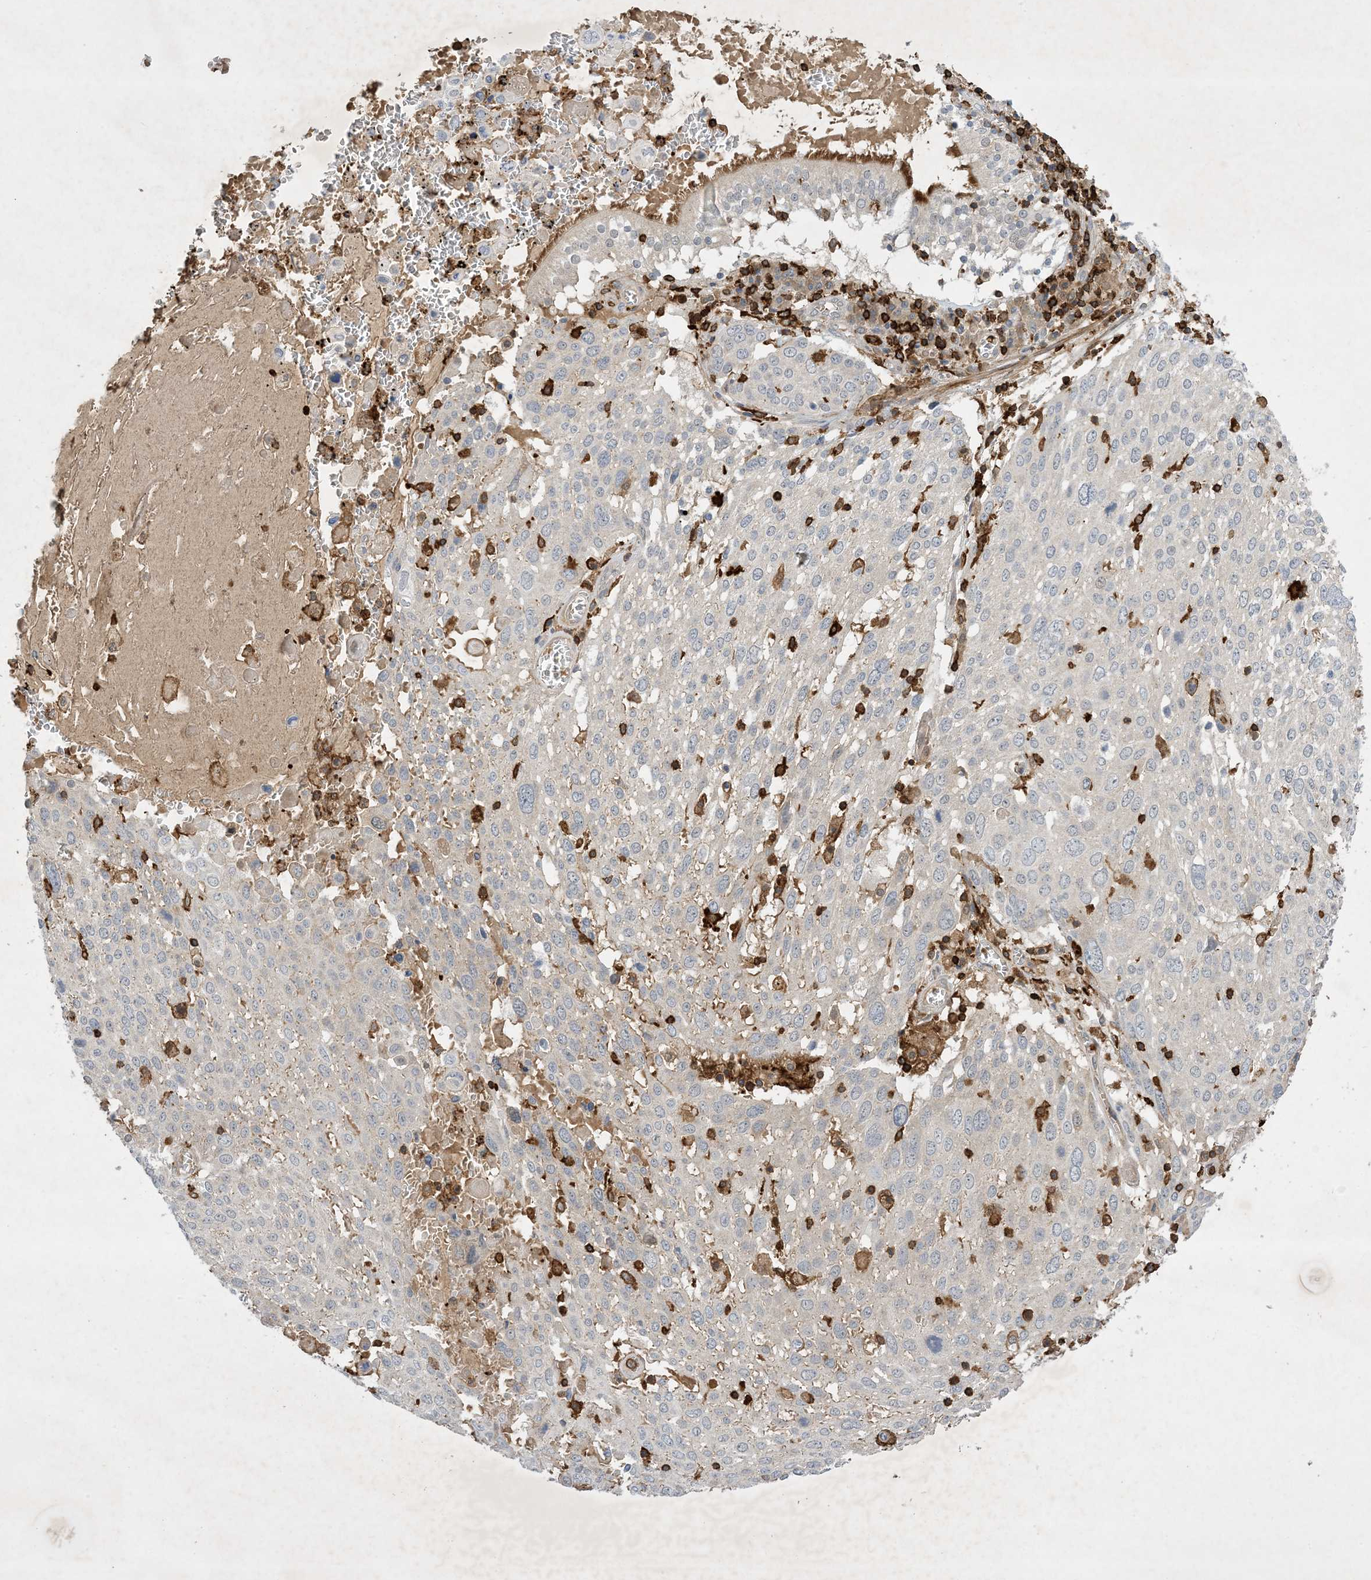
{"staining": {"intensity": "negative", "quantity": "none", "location": "none"}, "tissue": "lung cancer", "cell_type": "Tumor cells", "image_type": "cancer", "snomed": [{"axis": "morphology", "description": "Squamous cell carcinoma, NOS"}, {"axis": "topography", "description": "Lung"}], "caption": "Immunohistochemical staining of lung cancer reveals no significant staining in tumor cells.", "gene": "AK9", "patient": {"sex": "male", "age": 65}}